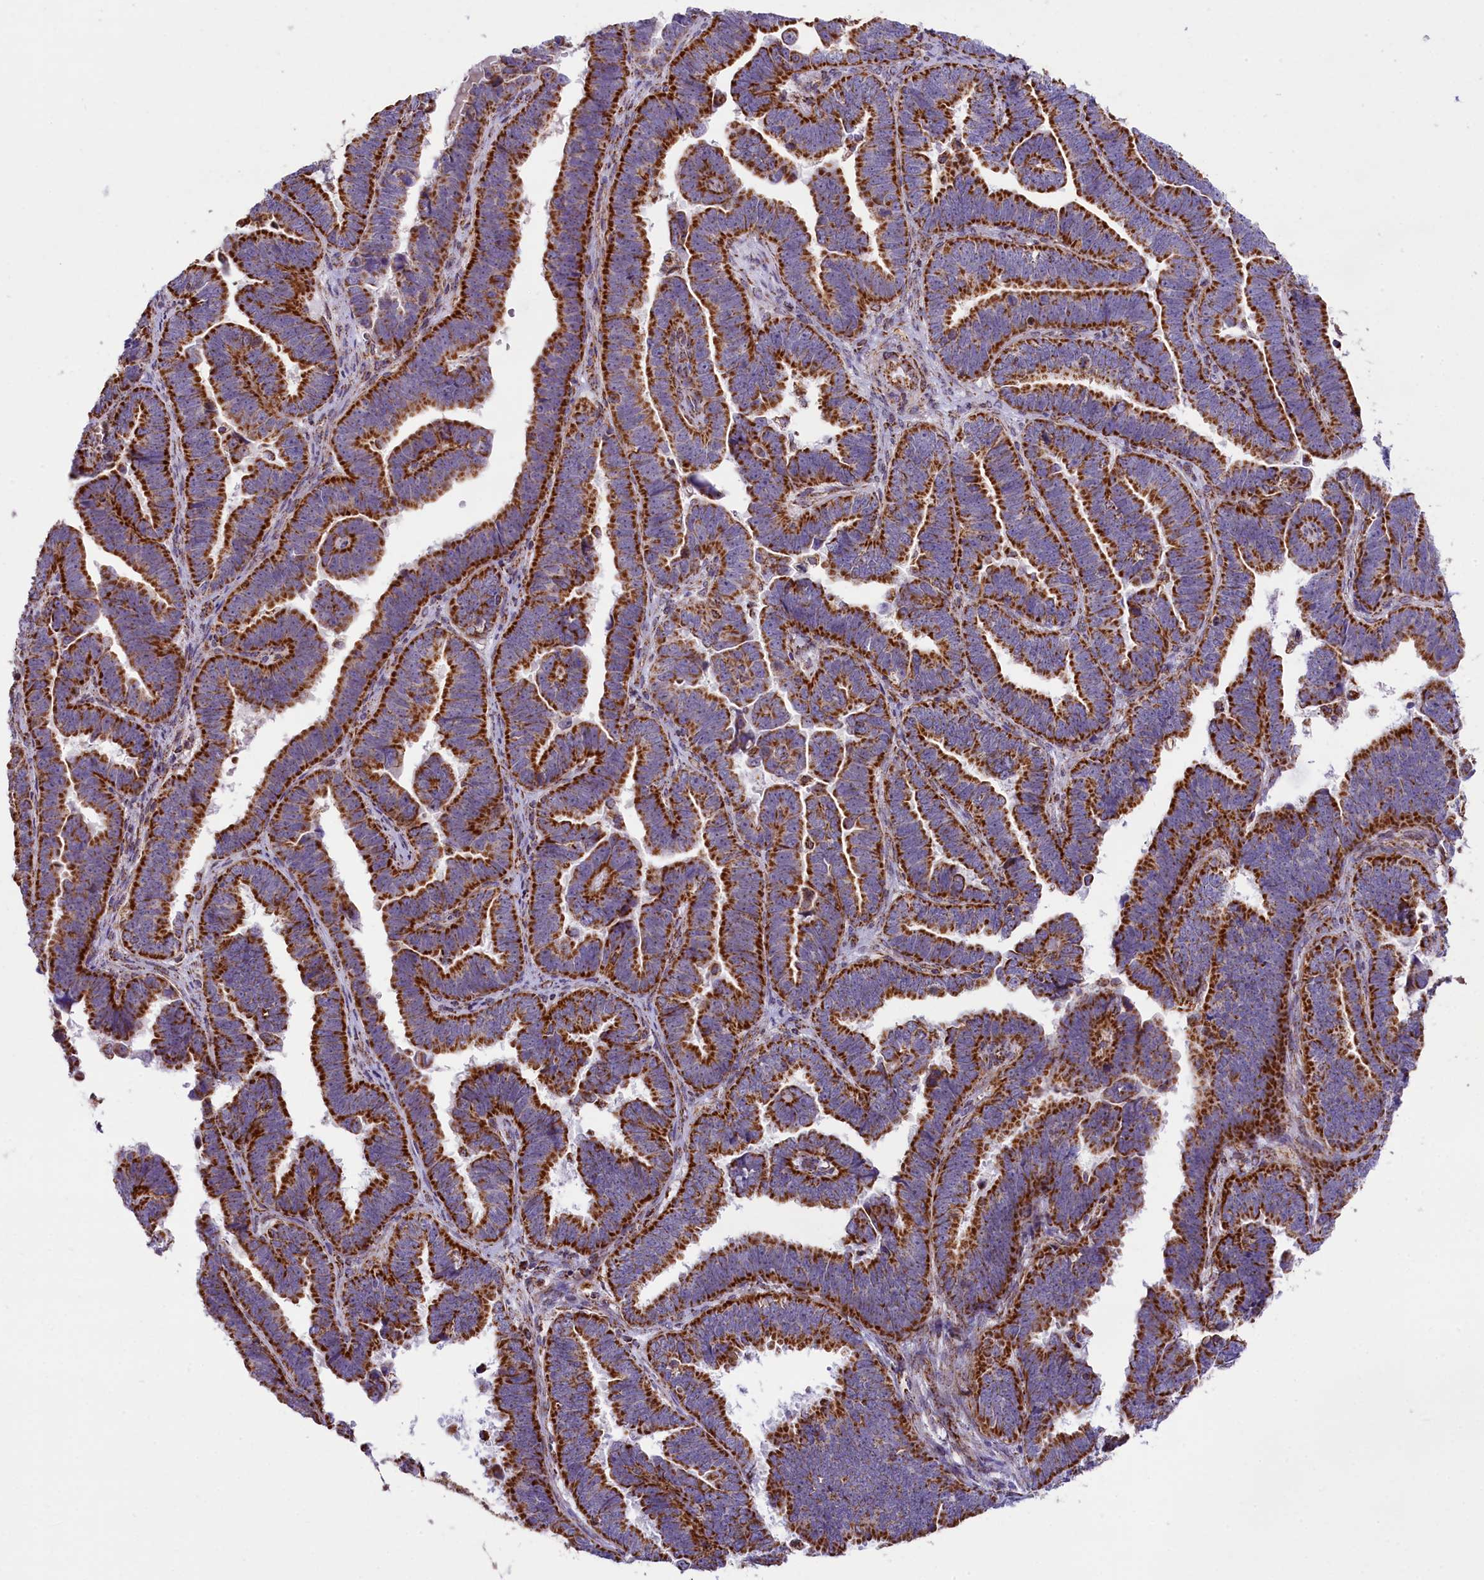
{"staining": {"intensity": "strong", "quantity": ">75%", "location": "cytoplasmic/membranous"}, "tissue": "endometrial cancer", "cell_type": "Tumor cells", "image_type": "cancer", "snomed": [{"axis": "morphology", "description": "Adenocarcinoma, NOS"}, {"axis": "topography", "description": "Endometrium"}], "caption": "The image demonstrates immunohistochemical staining of endometrial cancer (adenocarcinoma). There is strong cytoplasmic/membranous staining is identified in about >75% of tumor cells. Immunohistochemistry stains the protein of interest in brown and the nuclei are stained blue.", "gene": "NDUFA8", "patient": {"sex": "female", "age": 75}}